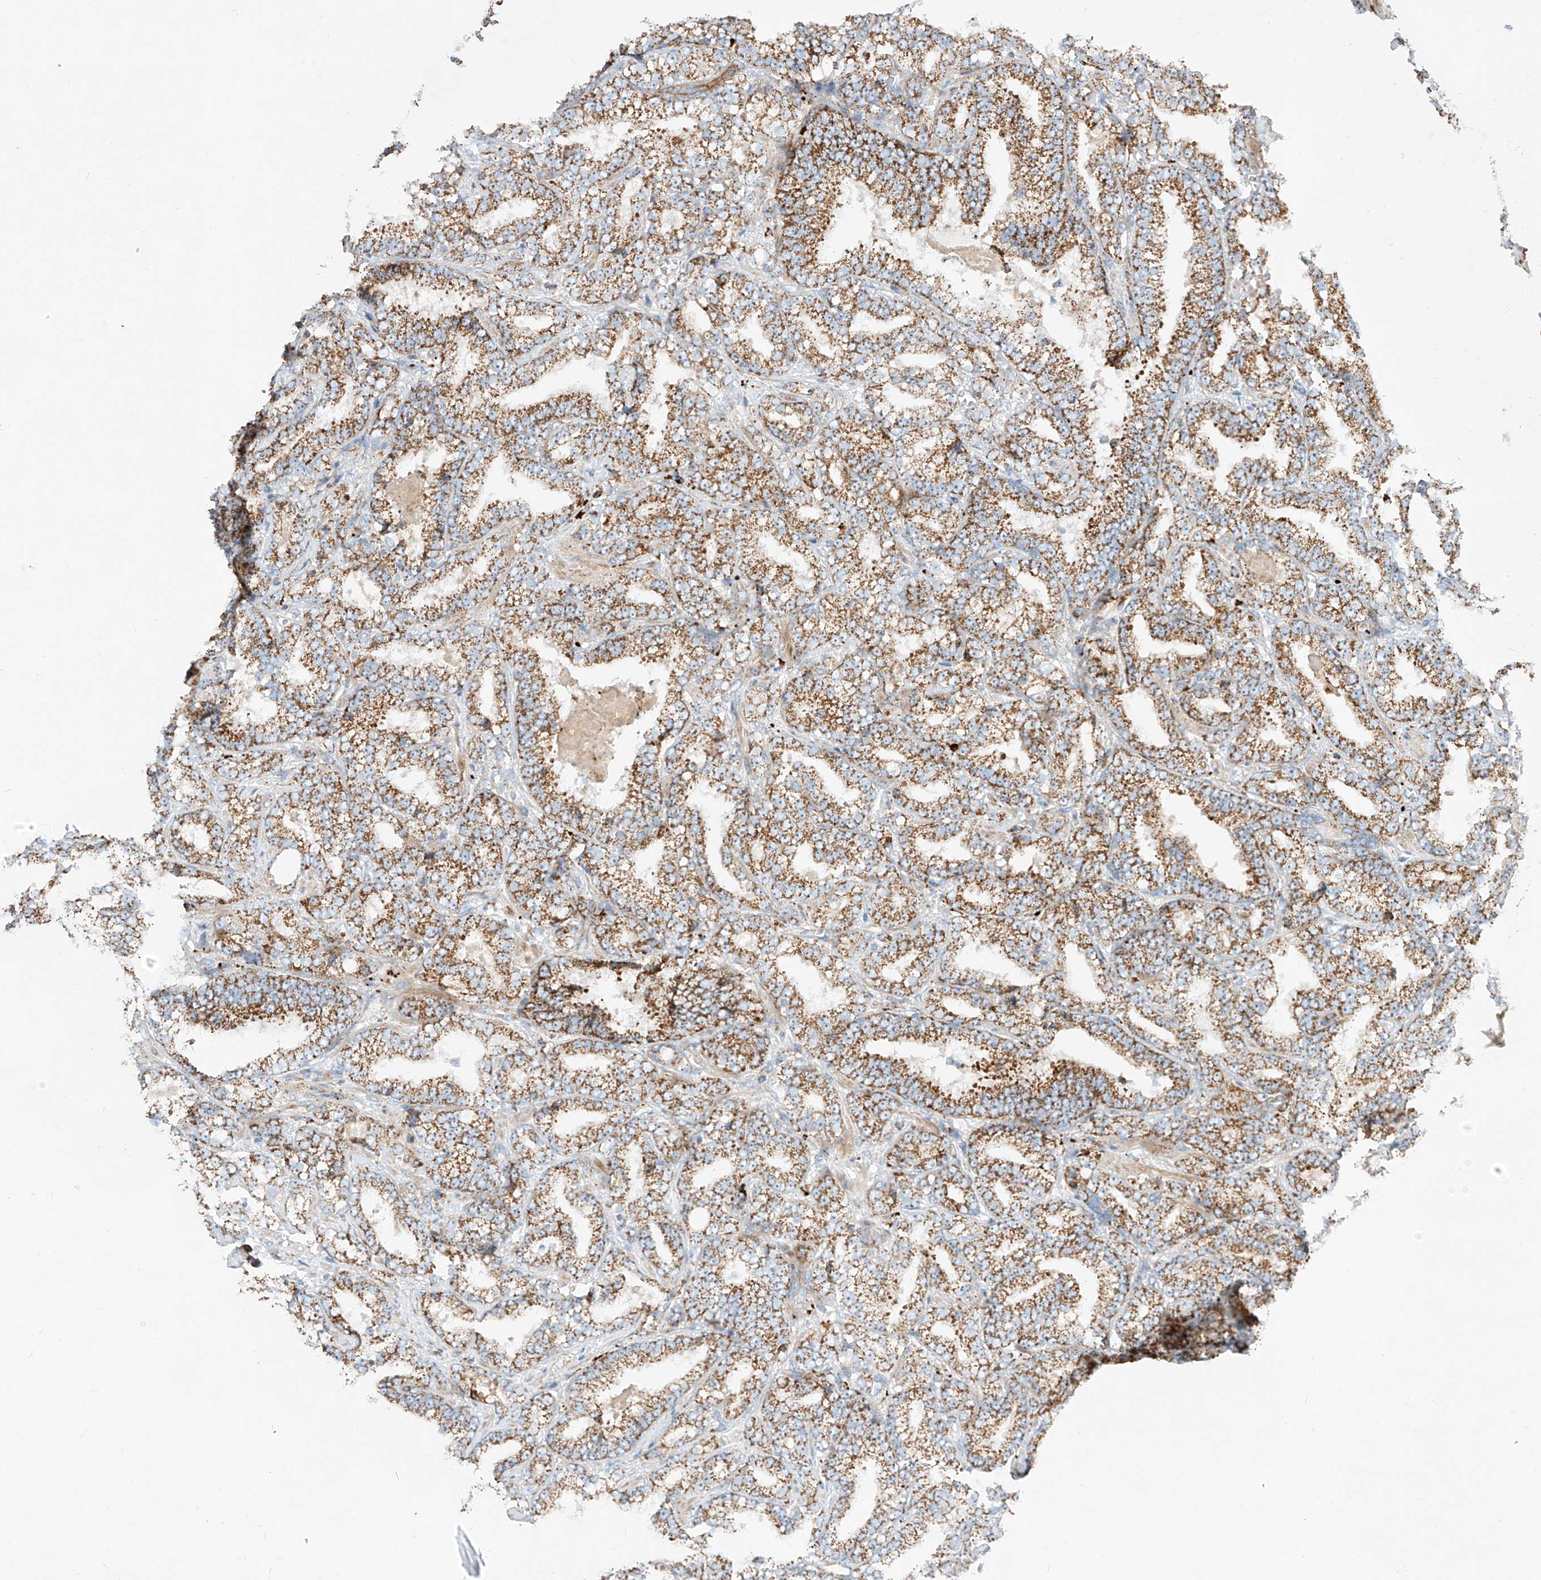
{"staining": {"intensity": "moderate", "quantity": ">75%", "location": "cytoplasmic/membranous"}, "tissue": "prostate cancer", "cell_type": "Tumor cells", "image_type": "cancer", "snomed": [{"axis": "morphology", "description": "Adenocarcinoma, High grade"}, {"axis": "topography", "description": "Prostate and seminal vesicle, NOS"}], "caption": "A brown stain shows moderate cytoplasmic/membranous expression of a protein in human prostate adenocarcinoma (high-grade) tumor cells.", "gene": "CST9", "patient": {"sex": "male", "age": 67}}